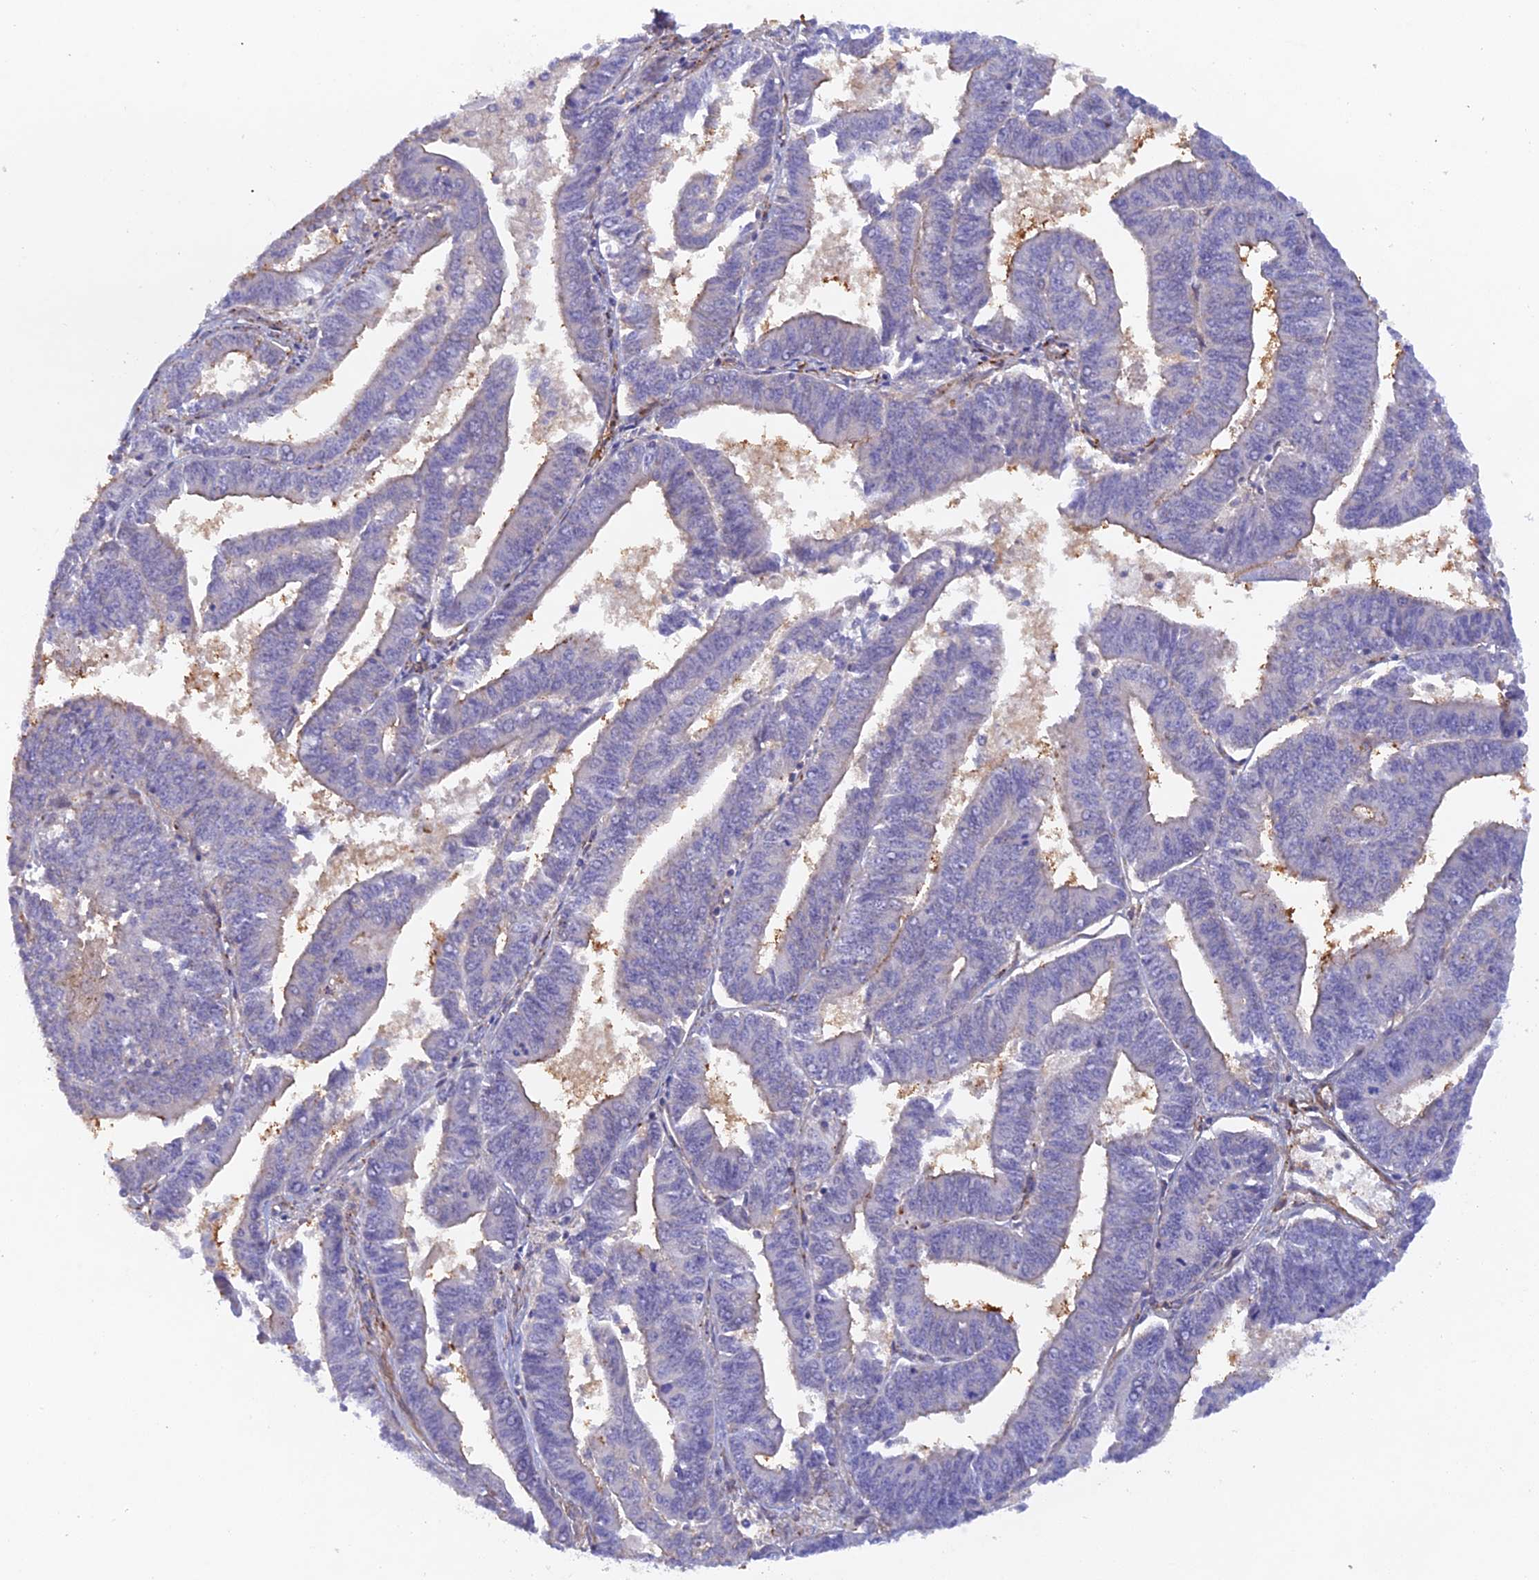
{"staining": {"intensity": "weak", "quantity": "<25%", "location": "cytoplasmic/membranous"}, "tissue": "endometrial cancer", "cell_type": "Tumor cells", "image_type": "cancer", "snomed": [{"axis": "morphology", "description": "Adenocarcinoma, NOS"}, {"axis": "topography", "description": "Endometrium"}], "caption": "Micrograph shows no protein positivity in tumor cells of endometrial cancer (adenocarcinoma) tissue.", "gene": "FZR1", "patient": {"sex": "female", "age": 73}}